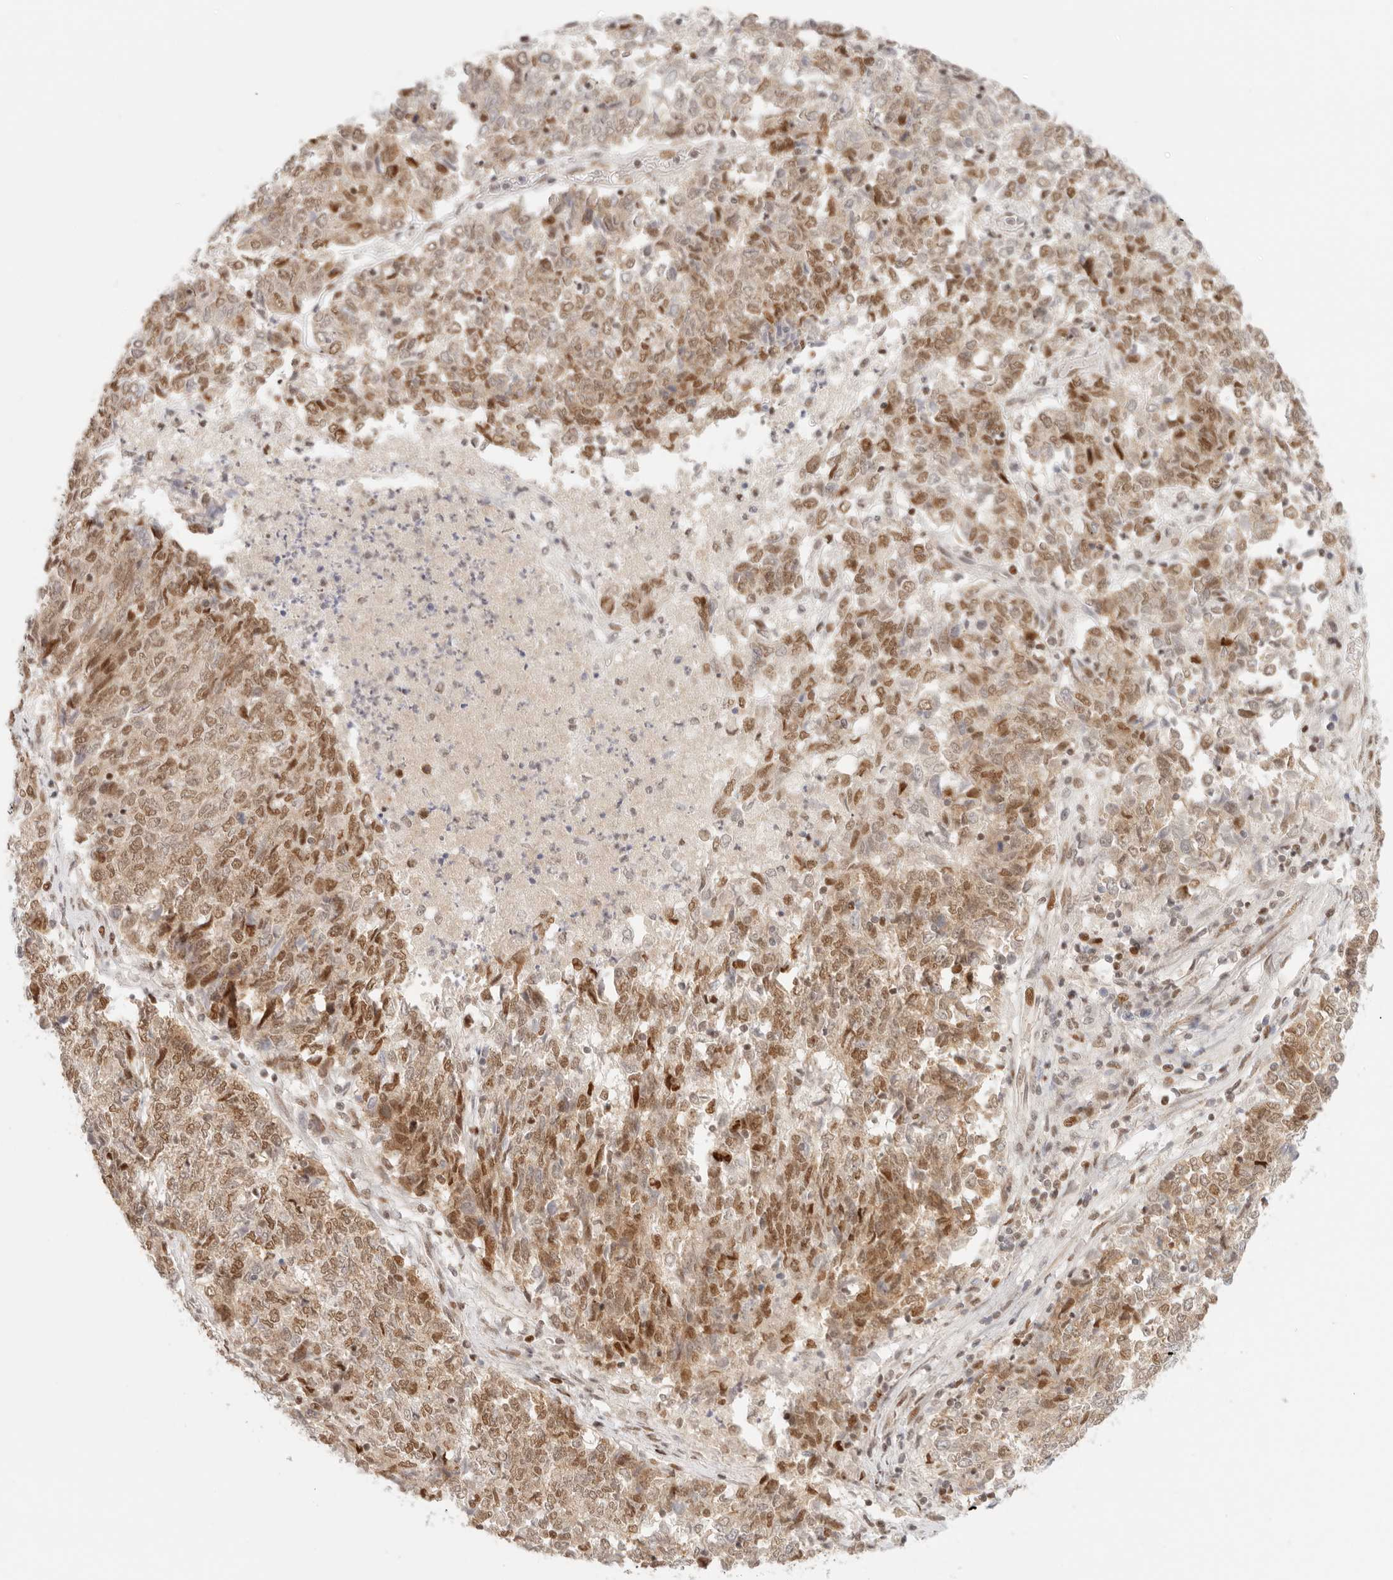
{"staining": {"intensity": "moderate", "quantity": ">75%", "location": "nuclear"}, "tissue": "endometrial cancer", "cell_type": "Tumor cells", "image_type": "cancer", "snomed": [{"axis": "morphology", "description": "Adenocarcinoma, NOS"}, {"axis": "topography", "description": "Endometrium"}], "caption": "Adenocarcinoma (endometrial) stained with immunohistochemistry reveals moderate nuclear positivity in about >75% of tumor cells. Using DAB (3,3'-diaminobenzidine) (brown) and hematoxylin (blue) stains, captured at high magnification using brightfield microscopy.", "gene": "HOXC5", "patient": {"sex": "female", "age": 80}}